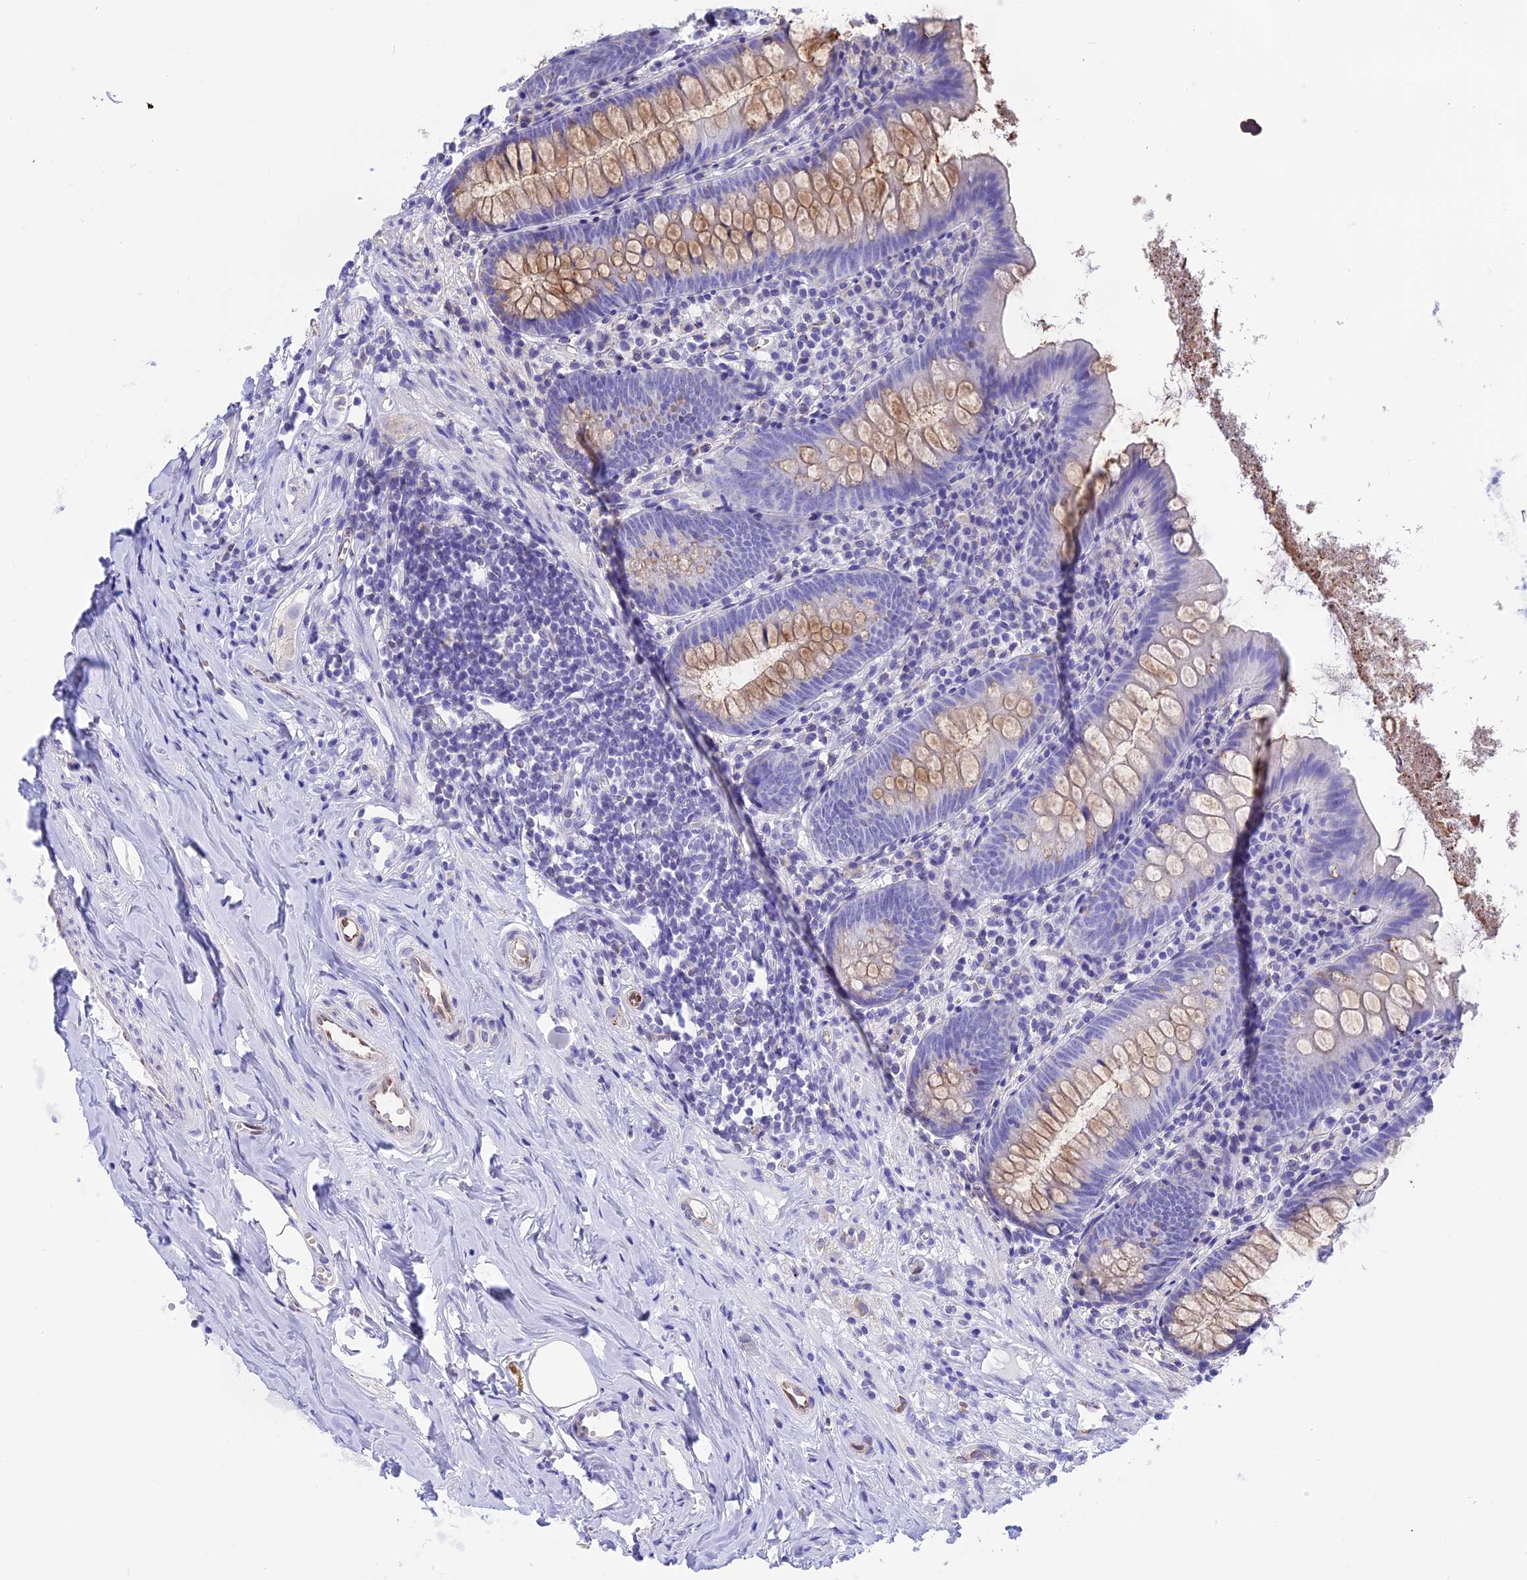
{"staining": {"intensity": "moderate", "quantity": "25%-75%", "location": "cytoplasmic/membranous"}, "tissue": "appendix", "cell_type": "Glandular cells", "image_type": "normal", "snomed": [{"axis": "morphology", "description": "Normal tissue, NOS"}, {"axis": "topography", "description": "Appendix"}], "caption": "This image exhibits benign appendix stained with immunohistochemistry (IHC) to label a protein in brown. The cytoplasmic/membranous of glandular cells show moderate positivity for the protein. Nuclei are counter-stained blue.", "gene": "DOC2B", "patient": {"sex": "female", "age": 51}}